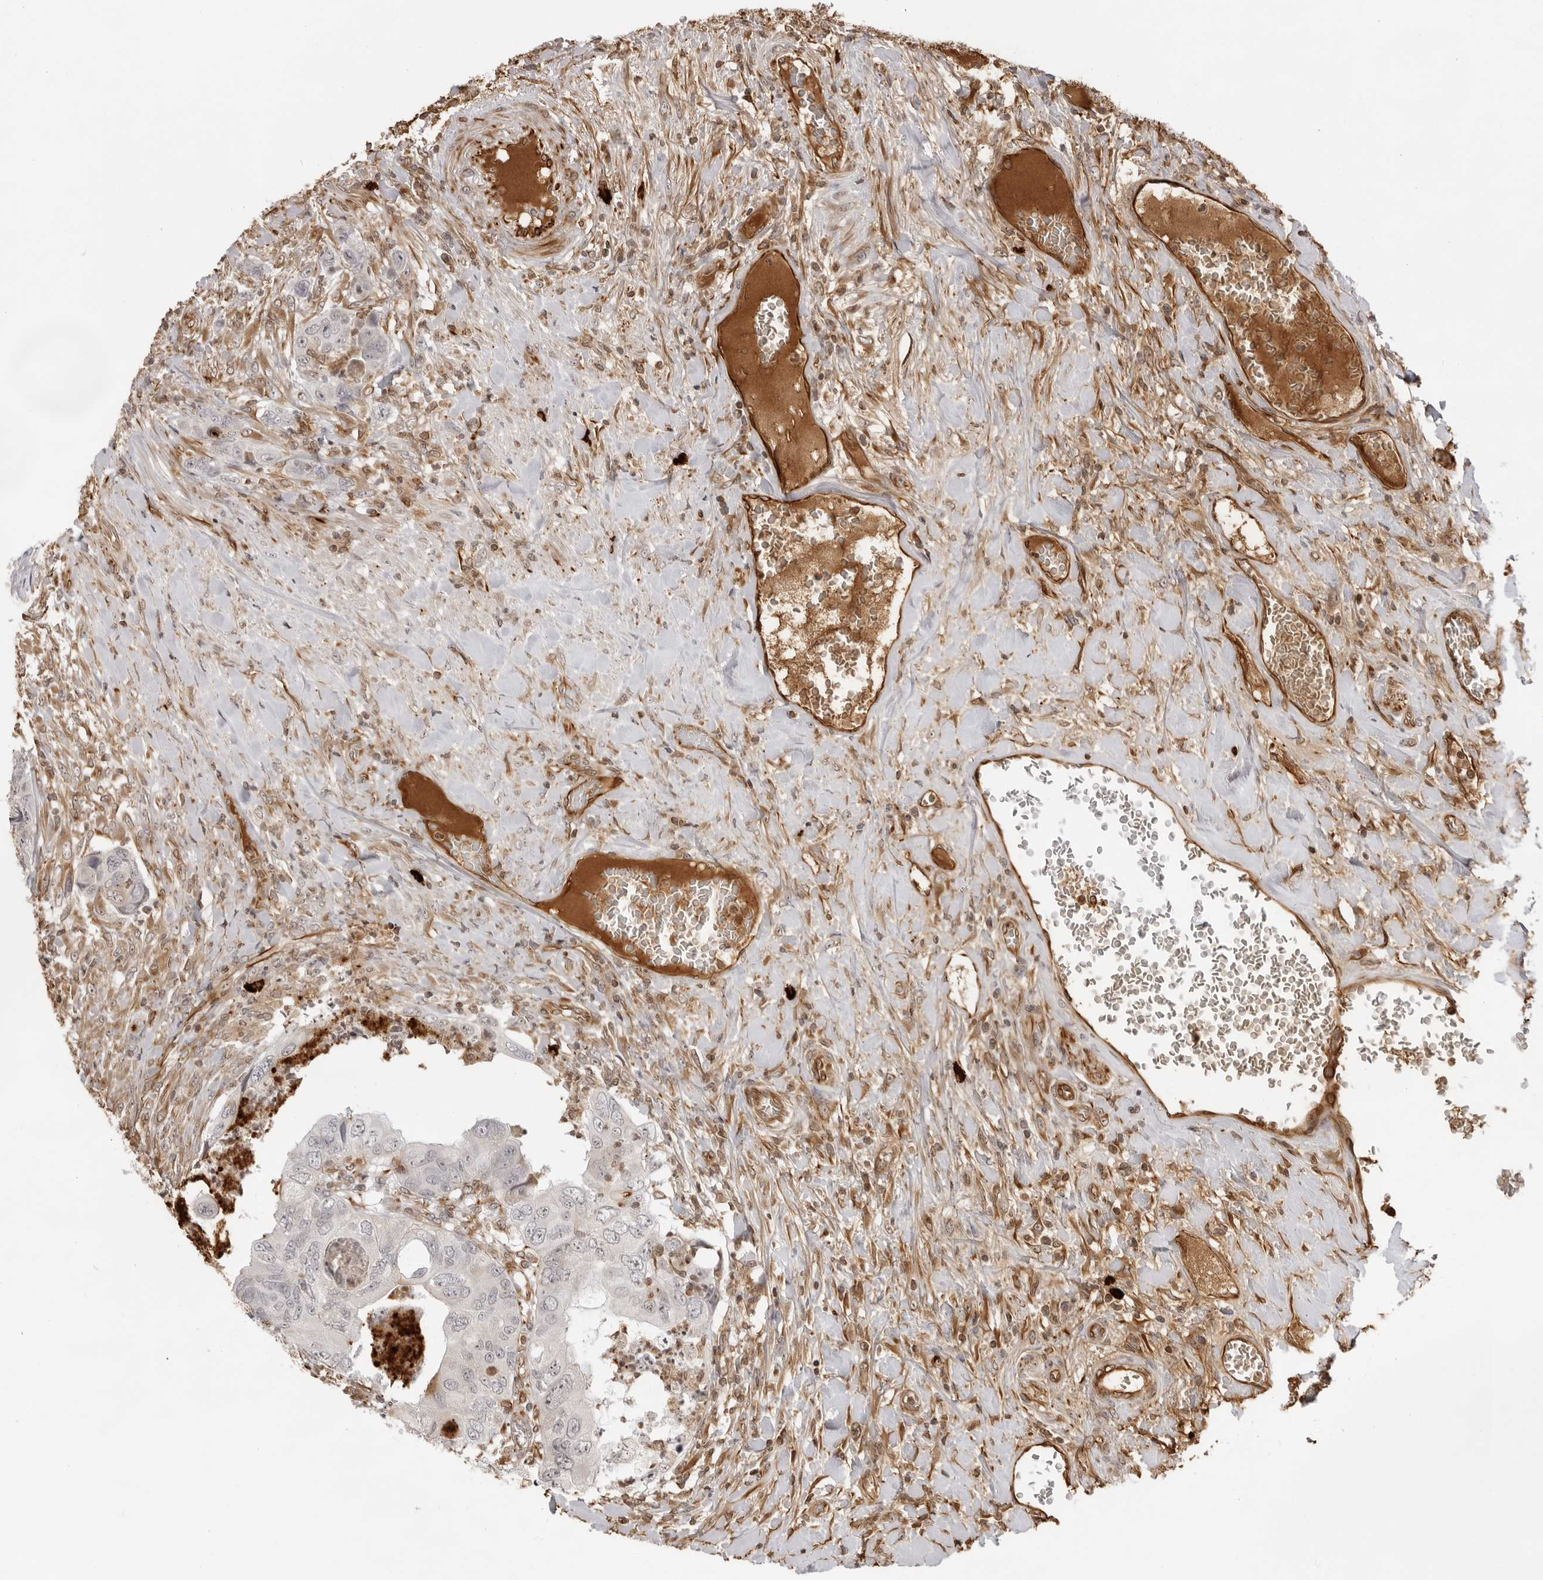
{"staining": {"intensity": "negative", "quantity": "none", "location": "none"}, "tissue": "colorectal cancer", "cell_type": "Tumor cells", "image_type": "cancer", "snomed": [{"axis": "morphology", "description": "Adenocarcinoma, NOS"}, {"axis": "topography", "description": "Rectum"}], "caption": "This micrograph is of colorectal adenocarcinoma stained with immunohistochemistry (IHC) to label a protein in brown with the nuclei are counter-stained blue. There is no expression in tumor cells.", "gene": "DYNLT5", "patient": {"sex": "male", "age": 63}}